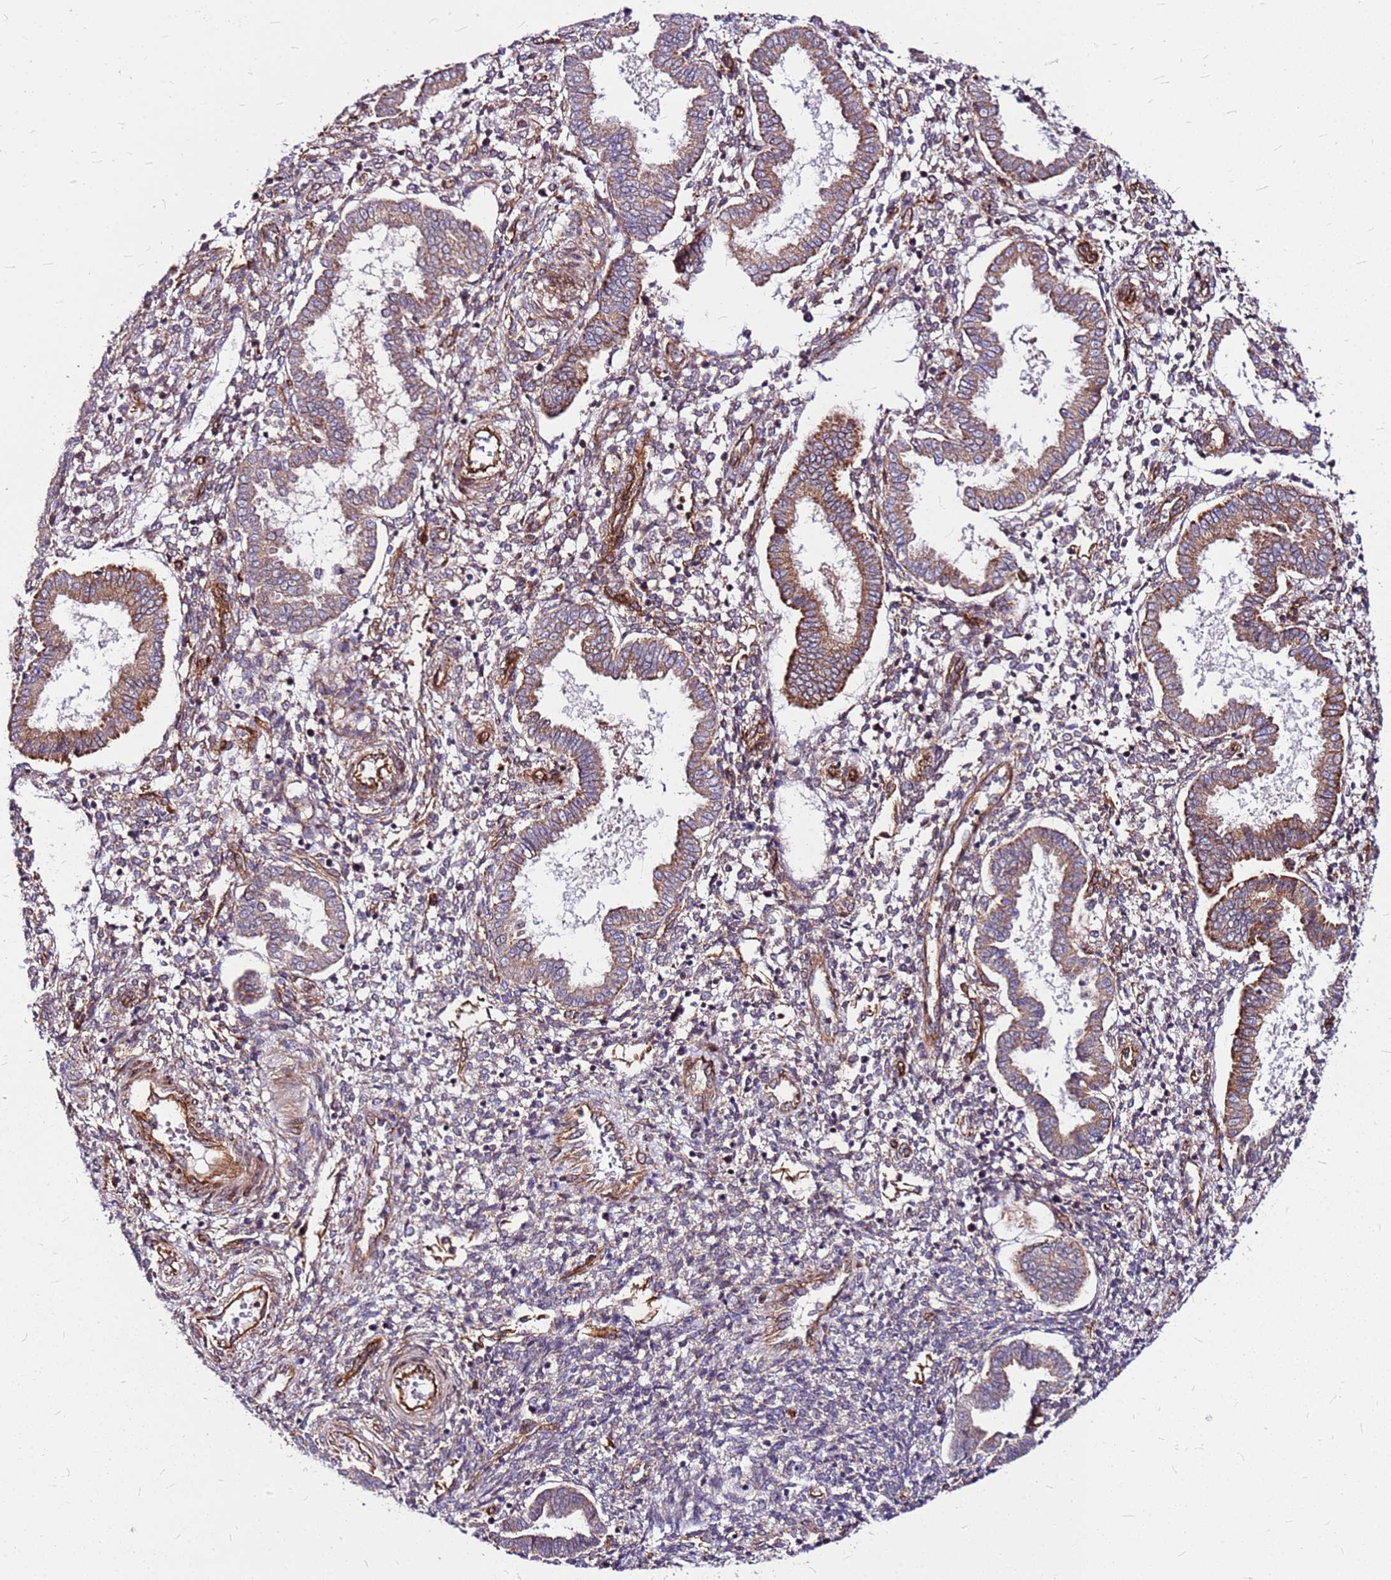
{"staining": {"intensity": "moderate", "quantity": "25%-75%", "location": "cytoplasmic/membranous"}, "tissue": "endometrium", "cell_type": "Cells in endometrial stroma", "image_type": "normal", "snomed": [{"axis": "morphology", "description": "Normal tissue, NOS"}, {"axis": "topography", "description": "Endometrium"}], "caption": "IHC of benign human endometrium shows medium levels of moderate cytoplasmic/membranous expression in approximately 25%-75% of cells in endometrial stroma.", "gene": "TOPAZ1", "patient": {"sex": "female", "age": 24}}